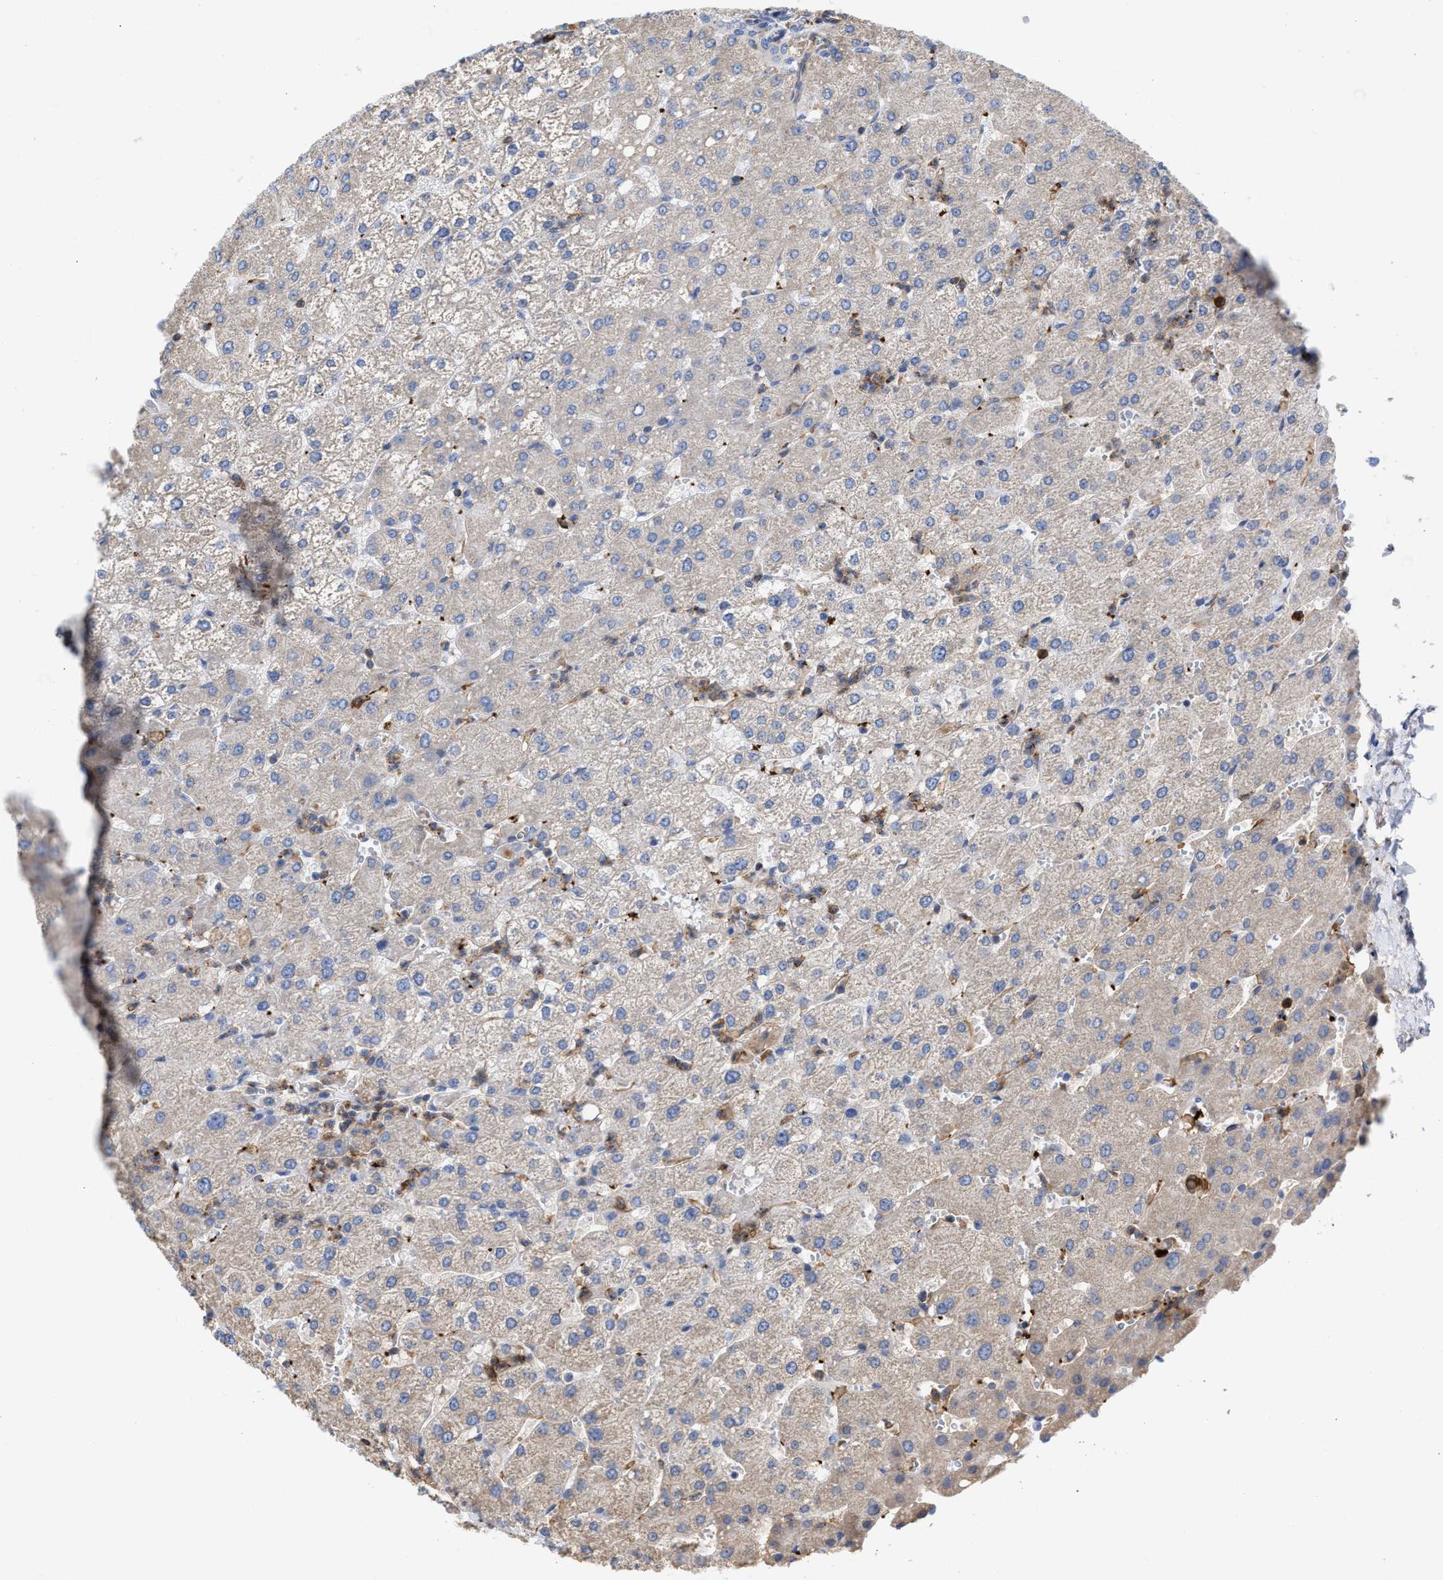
{"staining": {"intensity": "negative", "quantity": "none", "location": "none"}, "tissue": "liver", "cell_type": "Cholangiocytes", "image_type": "normal", "snomed": [{"axis": "morphology", "description": "Normal tissue, NOS"}, {"axis": "topography", "description": "Liver"}], "caption": "High power microscopy histopathology image of an immunohistochemistry histopathology image of benign liver, revealing no significant staining in cholangiocytes.", "gene": "HS3ST5", "patient": {"sex": "male", "age": 55}}